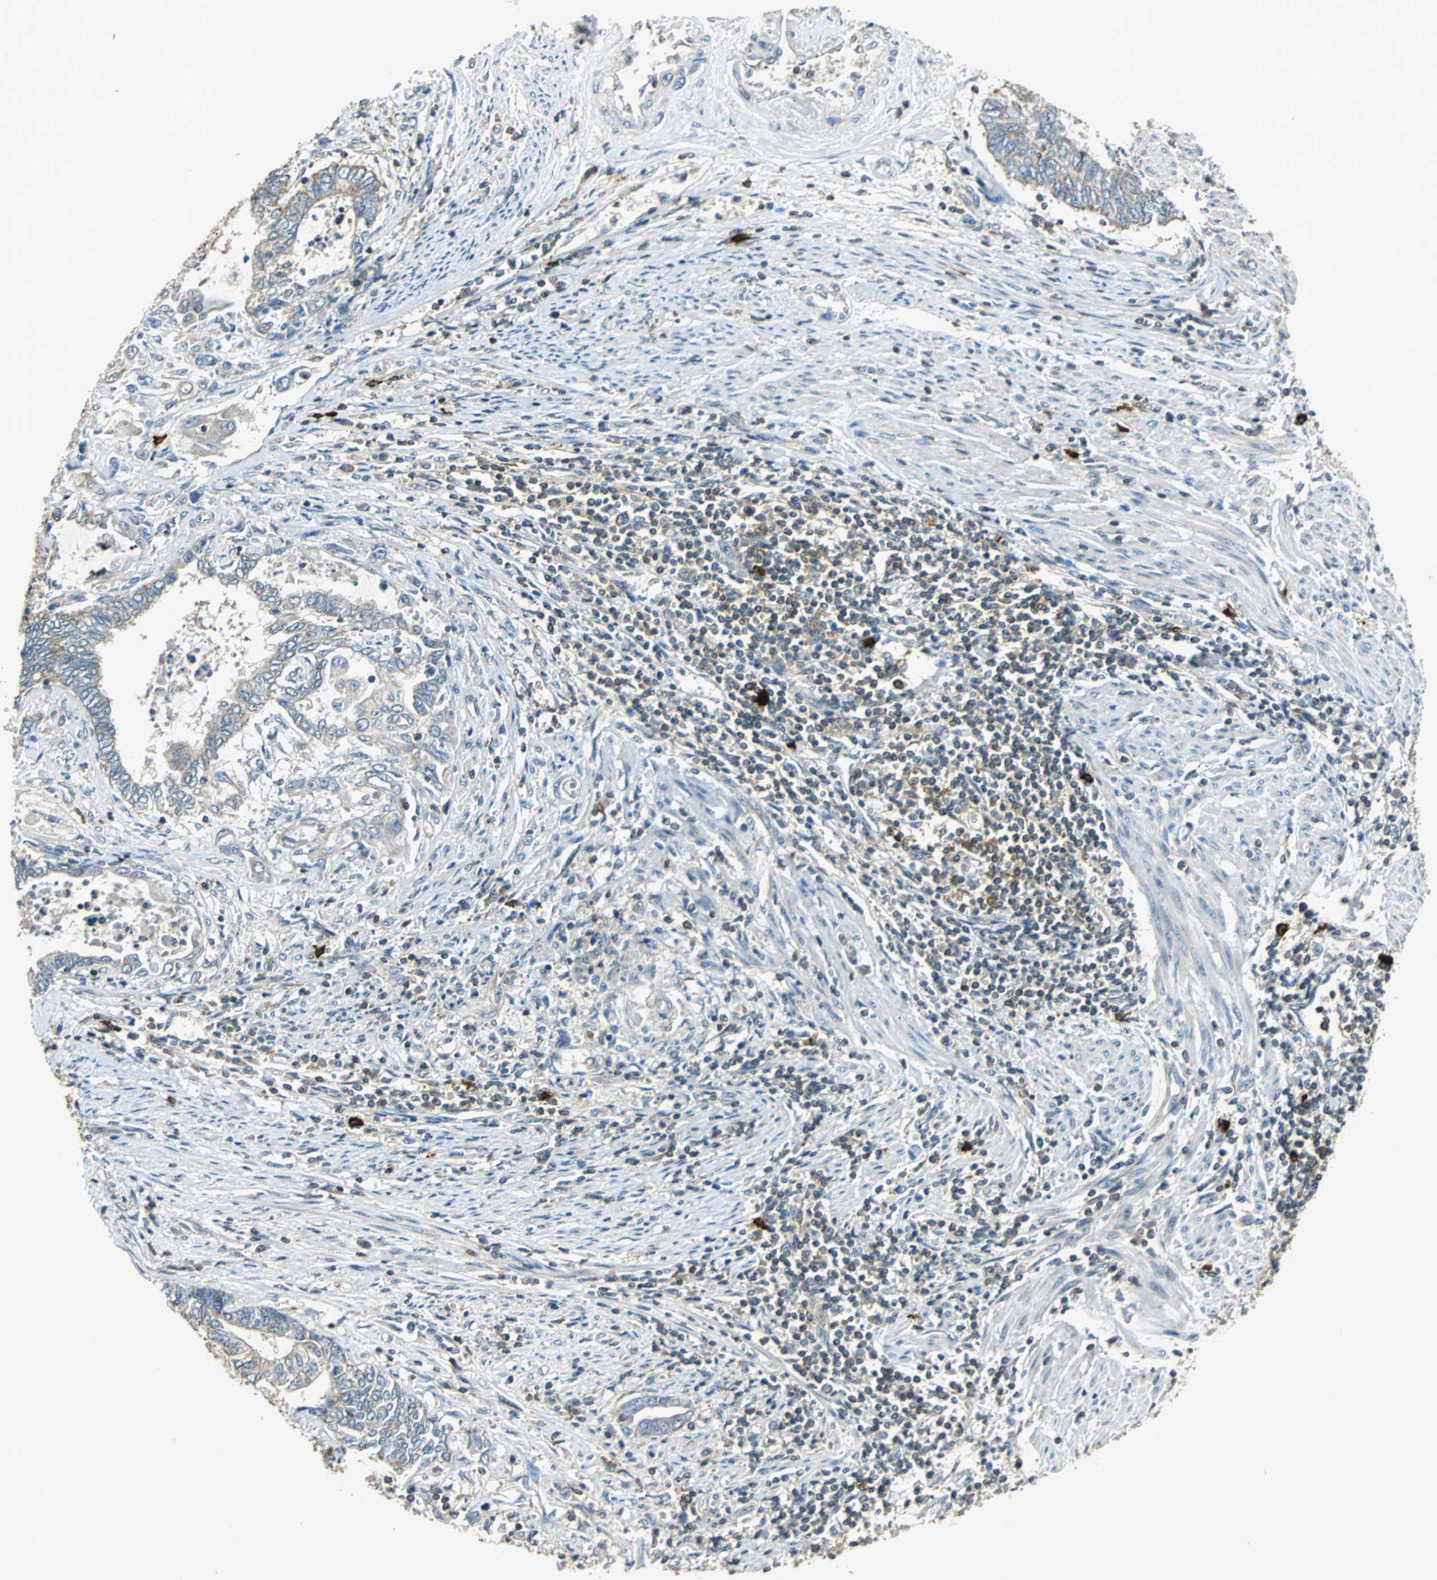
{"staining": {"intensity": "weak", "quantity": ">75%", "location": "cytoplasmic/membranous"}, "tissue": "endometrial cancer", "cell_type": "Tumor cells", "image_type": "cancer", "snomed": [{"axis": "morphology", "description": "Adenocarcinoma, NOS"}, {"axis": "topography", "description": "Uterus"}, {"axis": "topography", "description": "Endometrium"}], "caption": "Tumor cells reveal low levels of weak cytoplasmic/membranous staining in approximately >75% of cells in human endometrial cancer.", "gene": "CPA3", "patient": {"sex": "female", "age": 70}}